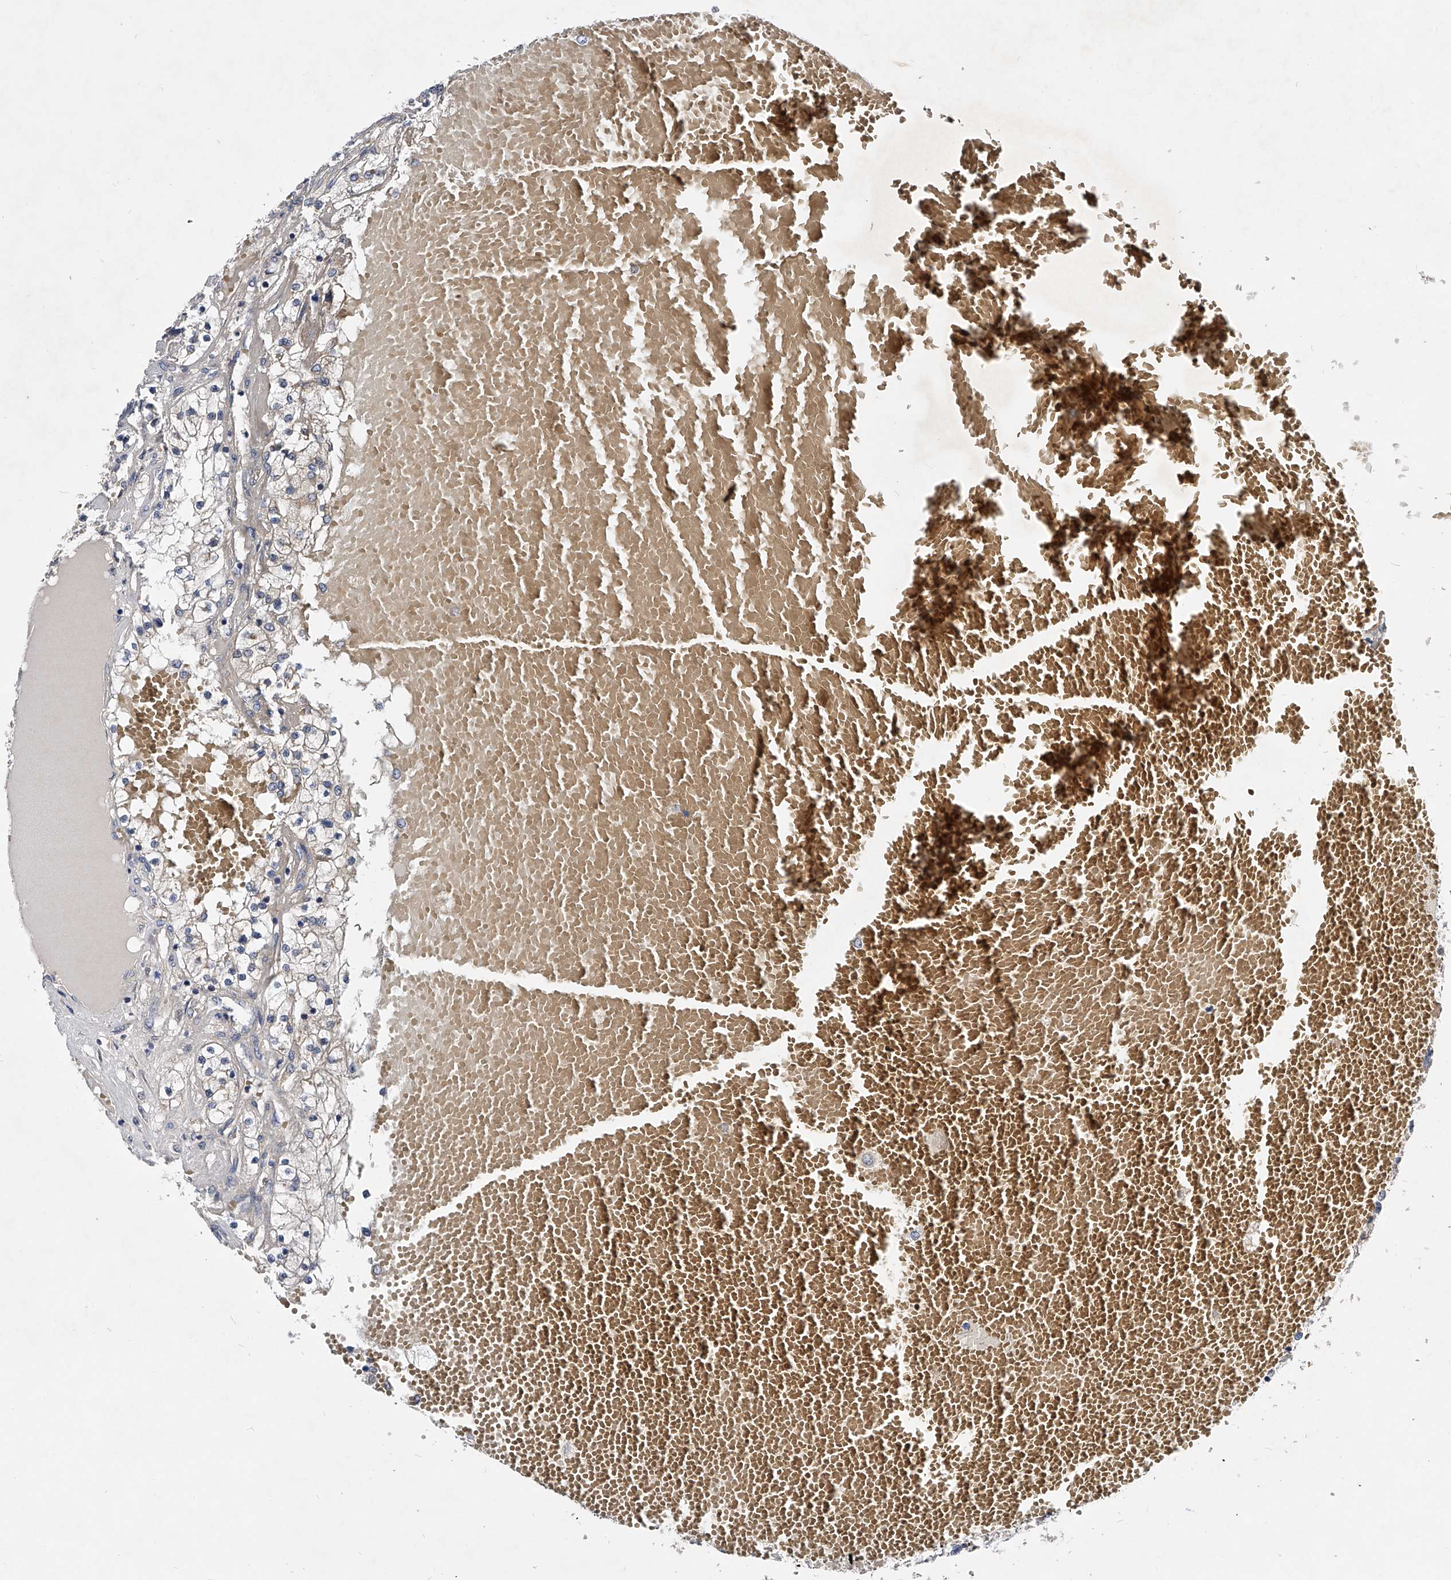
{"staining": {"intensity": "negative", "quantity": "none", "location": "none"}, "tissue": "renal cancer", "cell_type": "Tumor cells", "image_type": "cancer", "snomed": [{"axis": "morphology", "description": "Normal tissue, NOS"}, {"axis": "morphology", "description": "Adenocarcinoma, NOS"}, {"axis": "topography", "description": "Kidney"}], "caption": "The micrograph exhibits no staining of tumor cells in renal cancer (adenocarcinoma). The staining was performed using DAB (3,3'-diaminobenzidine) to visualize the protein expression in brown, while the nuclei were stained in blue with hematoxylin (Magnification: 20x).", "gene": "ARL4C", "patient": {"sex": "male", "age": 68}}